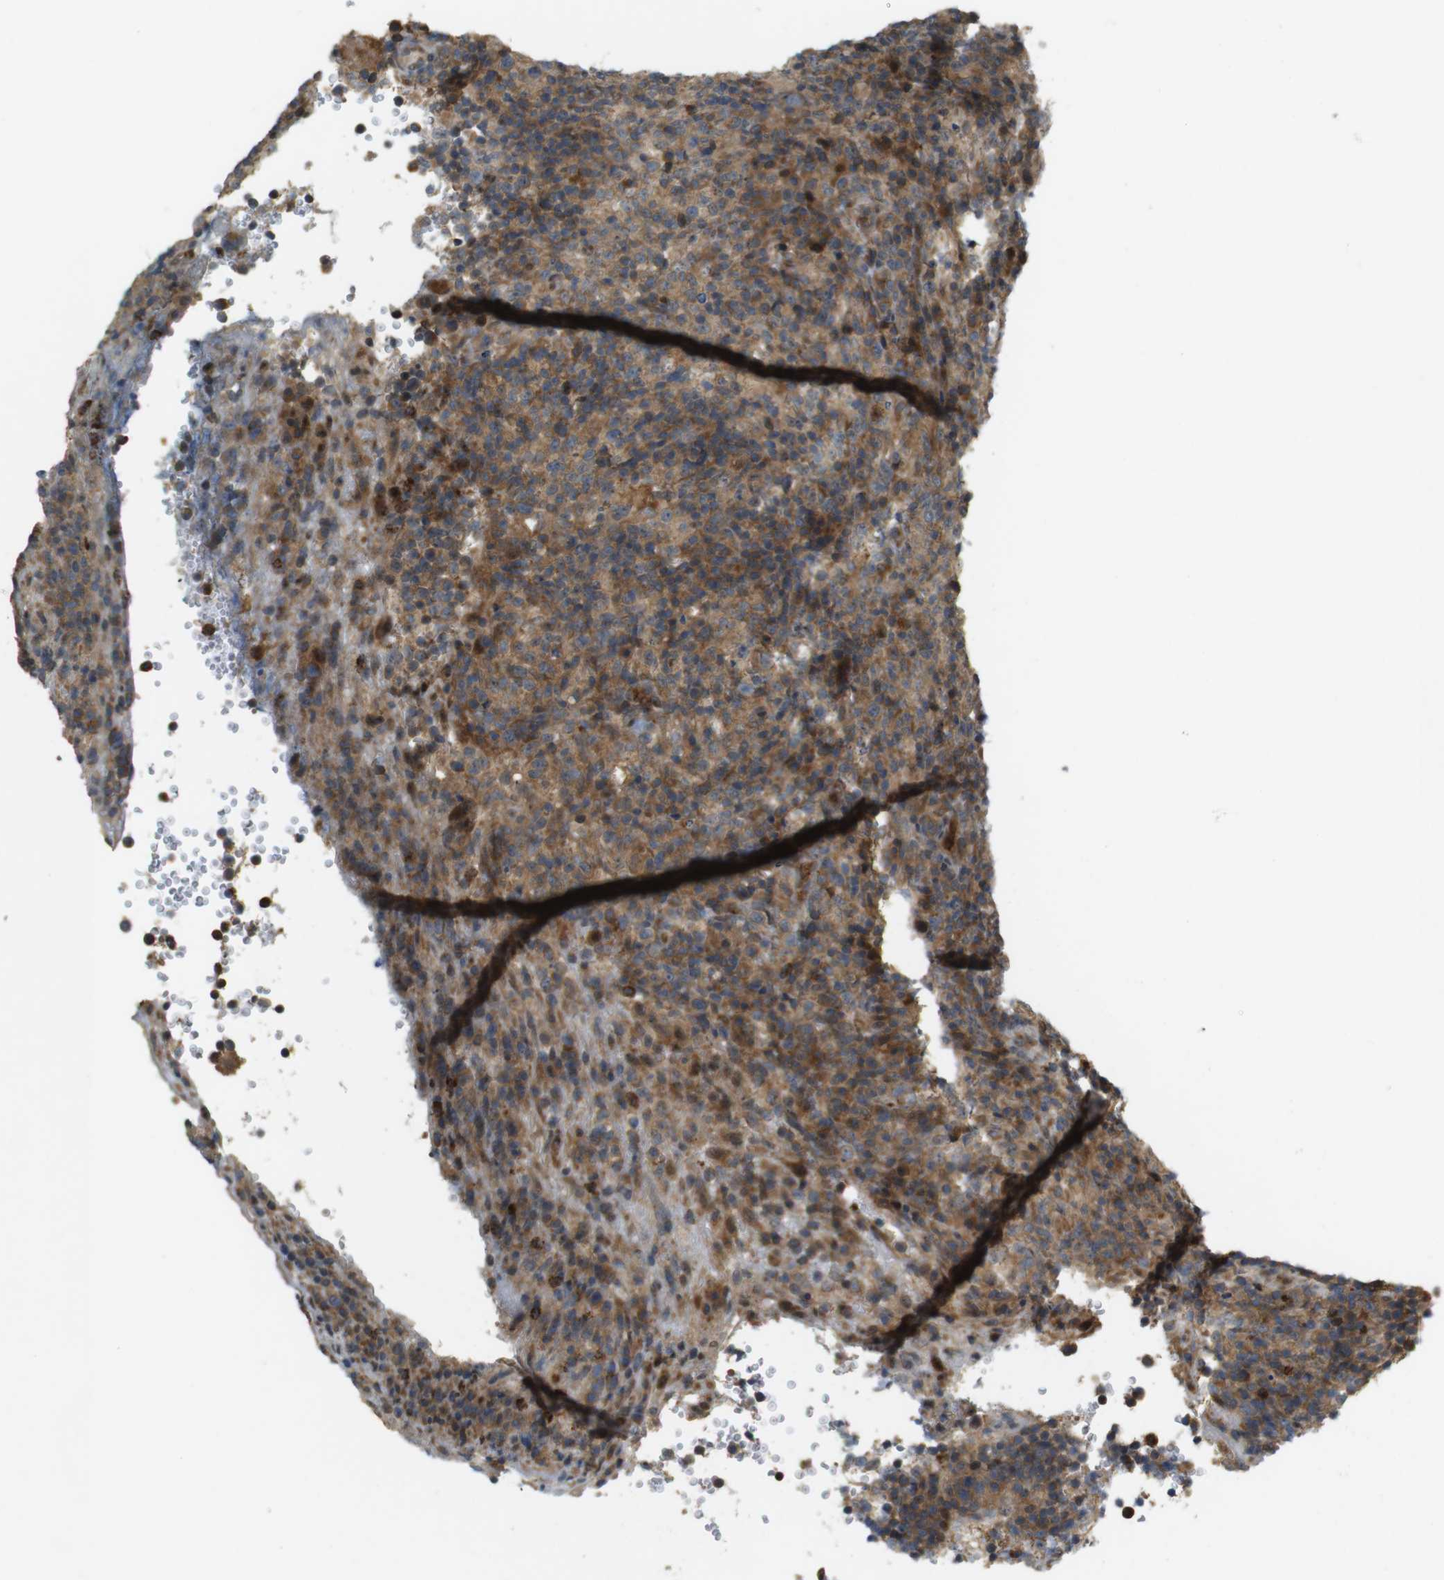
{"staining": {"intensity": "moderate", "quantity": ">75%", "location": "cytoplasmic/membranous,nuclear"}, "tissue": "lymphoma", "cell_type": "Tumor cells", "image_type": "cancer", "snomed": [{"axis": "morphology", "description": "Malignant lymphoma, non-Hodgkin's type, High grade"}, {"axis": "topography", "description": "Lymph node"}], "caption": "High-grade malignant lymphoma, non-Hodgkin's type stained for a protein (brown) demonstrates moderate cytoplasmic/membranous and nuclear positive staining in approximately >75% of tumor cells.", "gene": "TMX3", "patient": {"sex": "female", "age": 76}}